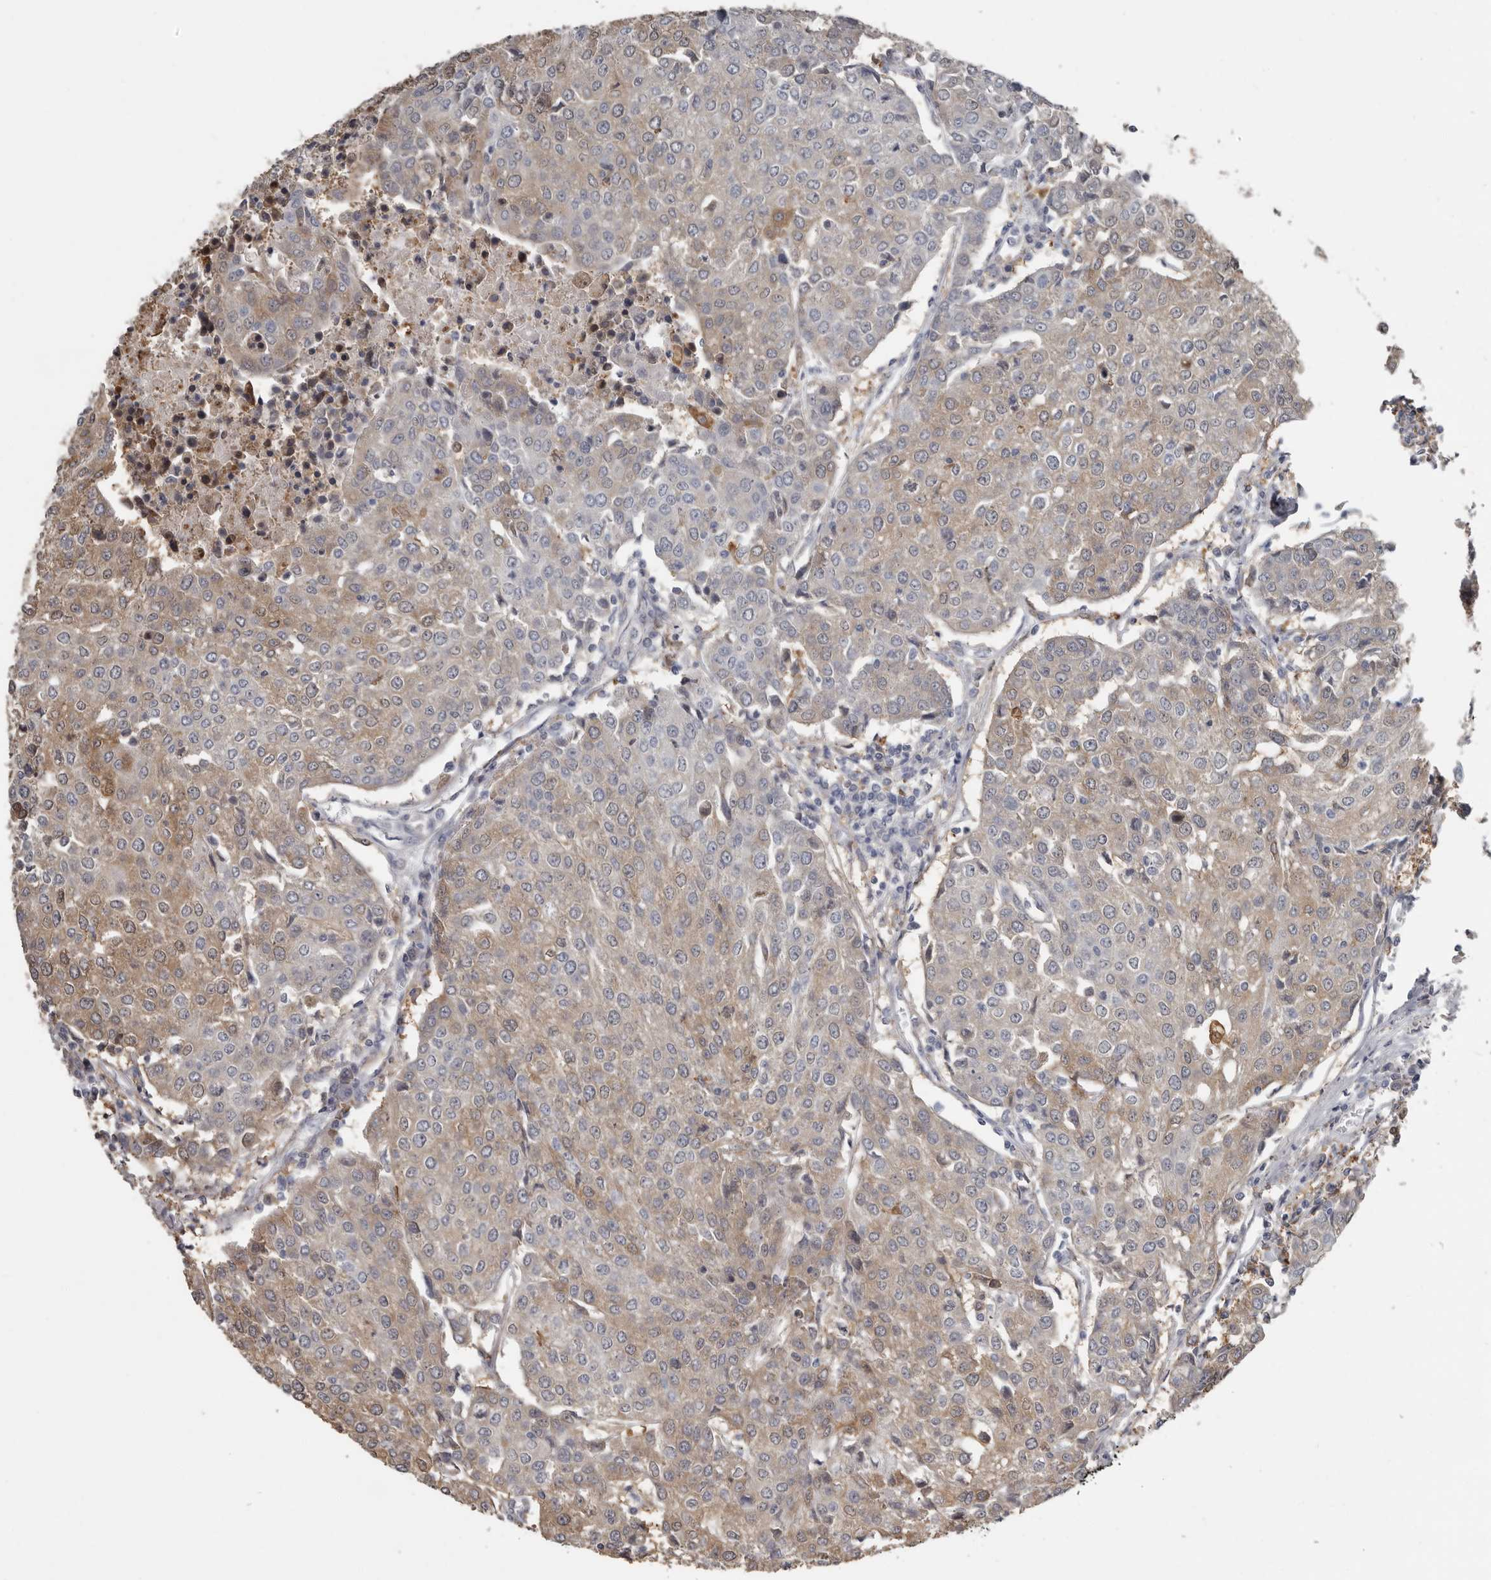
{"staining": {"intensity": "weak", "quantity": ">75%", "location": "cytoplasmic/membranous"}, "tissue": "urothelial cancer", "cell_type": "Tumor cells", "image_type": "cancer", "snomed": [{"axis": "morphology", "description": "Urothelial carcinoma, High grade"}, {"axis": "topography", "description": "Urinary bladder"}], "caption": "About >75% of tumor cells in urothelial cancer display weak cytoplasmic/membranous protein staining as visualized by brown immunohistochemical staining.", "gene": "KCNJ8", "patient": {"sex": "female", "age": 85}}